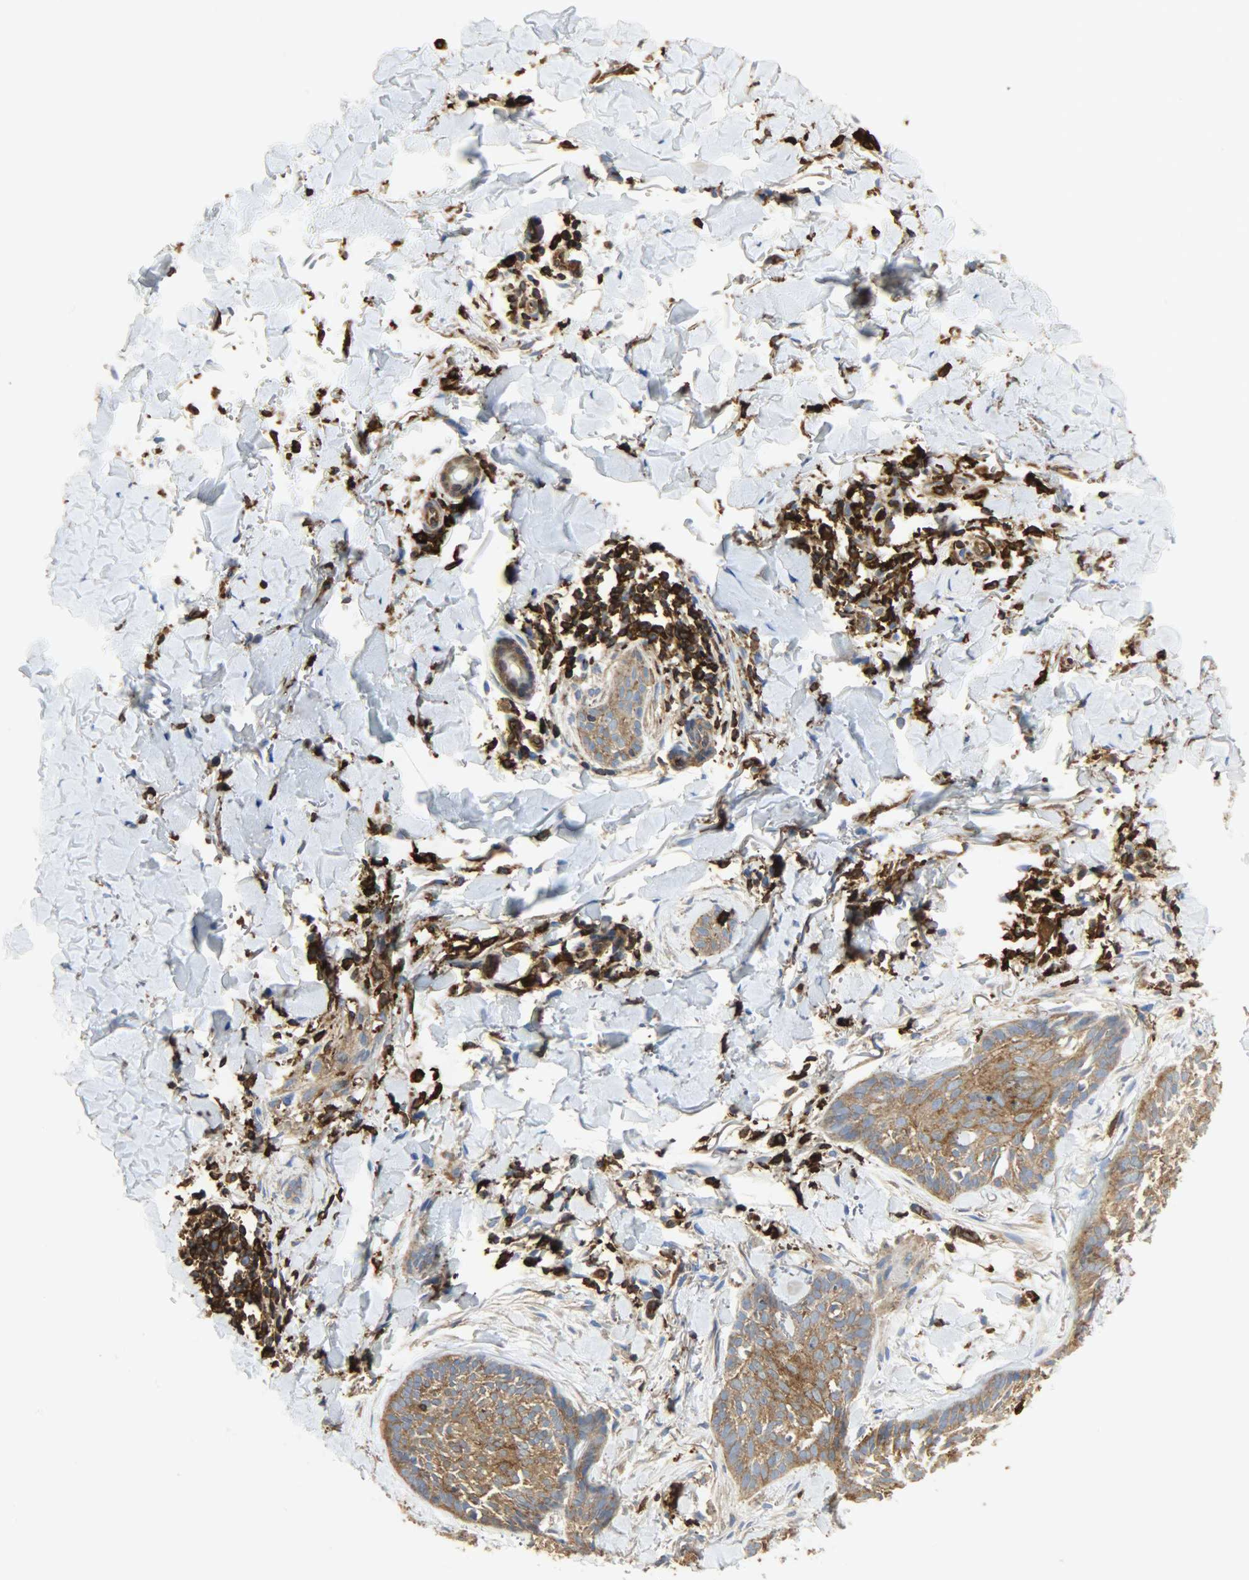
{"staining": {"intensity": "strong", "quantity": ">75%", "location": "cytoplasmic/membranous"}, "tissue": "skin cancer", "cell_type": "Tumor cells", "image_type": "cancer", "snomed": [{"axis": "morphology", "description": "Normal tissue, NOS"}, {"axis": "morphology", "description": "Basal cell carcinoma"}, {"axis": "topography", "description": "Skin"}], "caption": "Immunohistochemical staining of skin basal cell carcinoma demonstrates high levels of strong cytoplasmic/membranous protein expression in about >75% of tumor cells.", "gene": "VASP", "patient": {"sex": "male", "age": 71}}